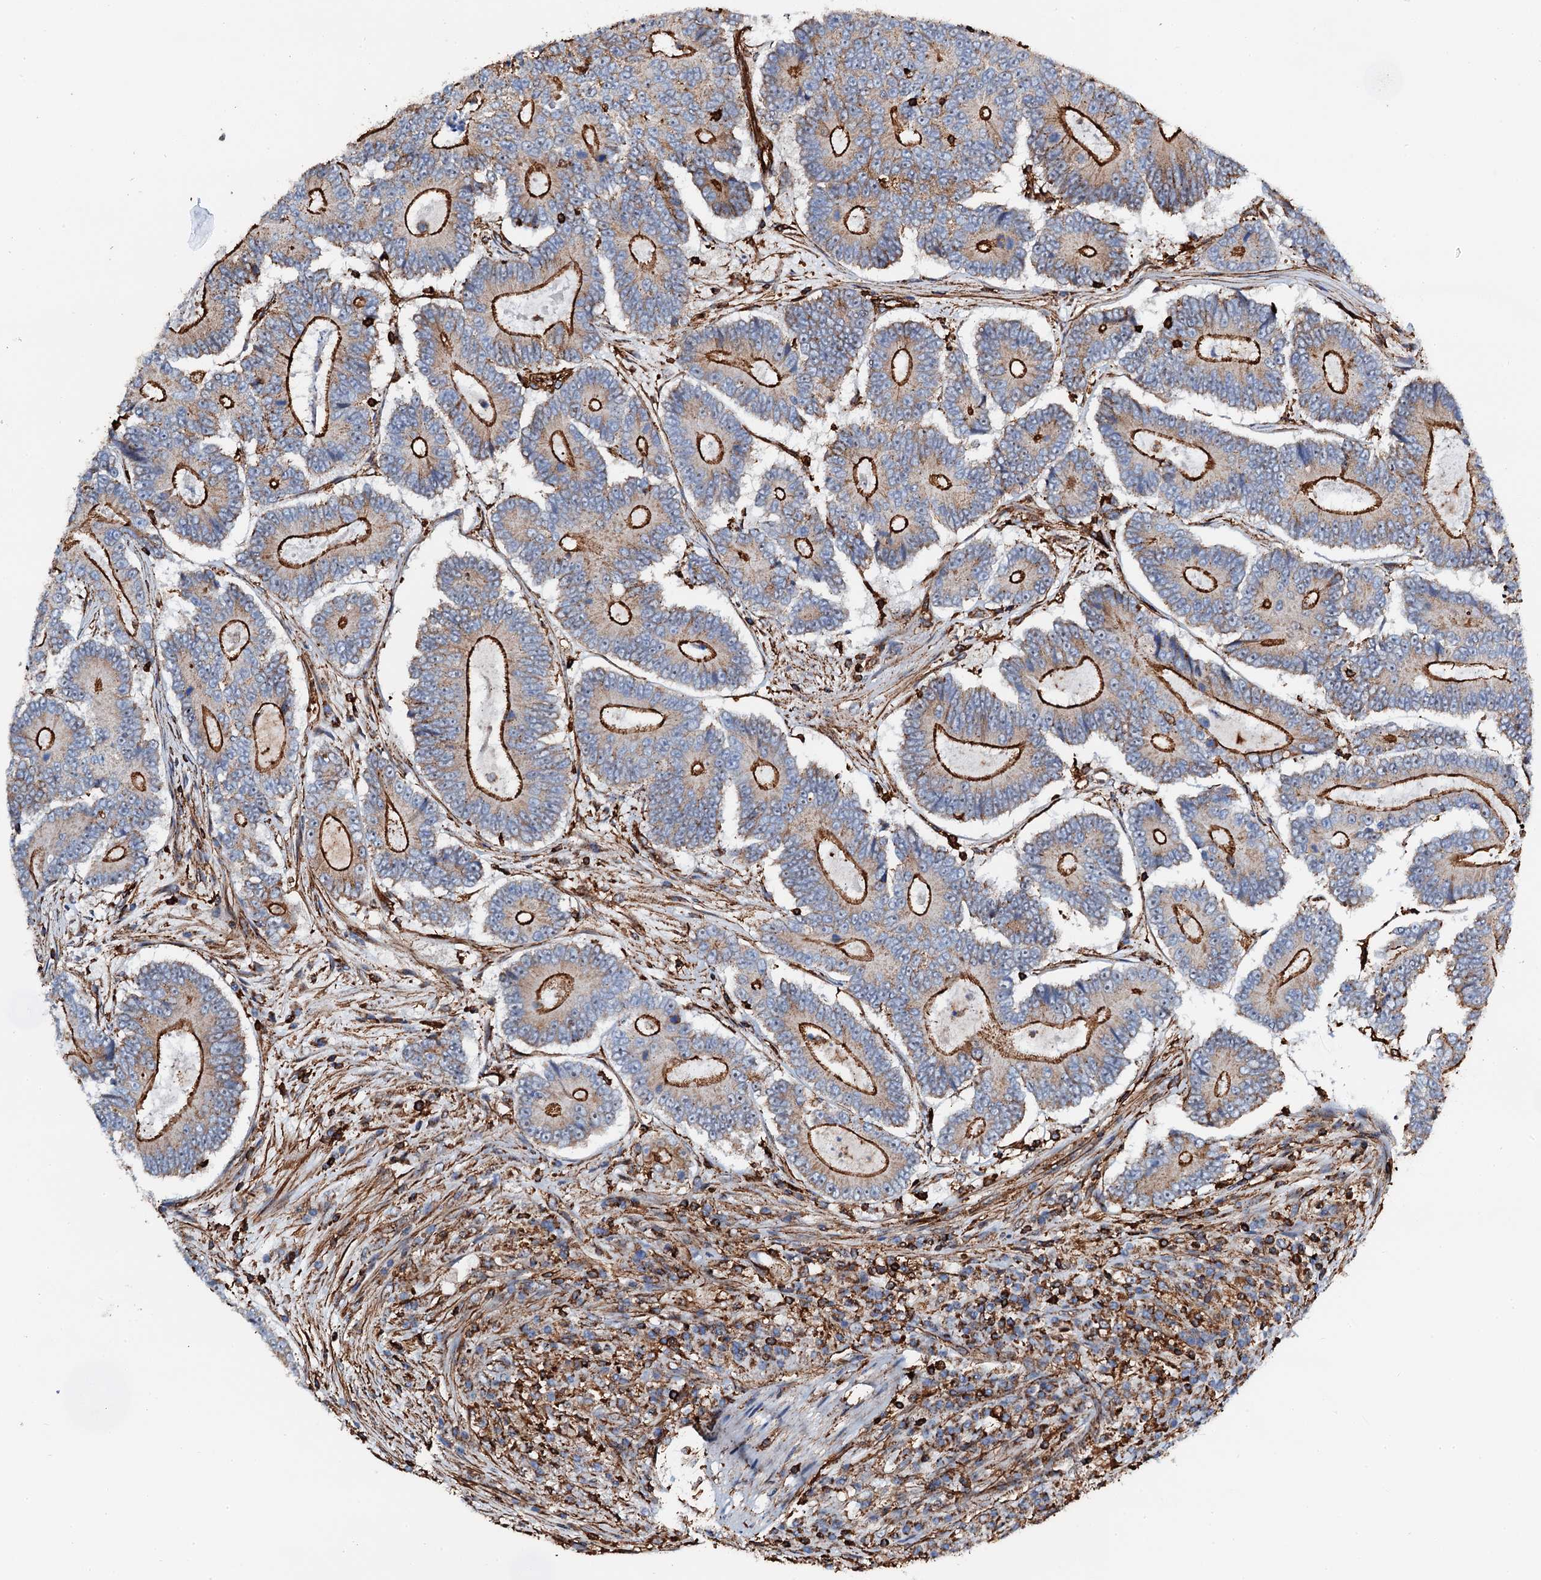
{"staining": {"intensity": "strong", "quantity": ">75%", "location": "cytoplasmic/membranous"}, "tissue": "colorectal cancer", "cell_type": "Tumor cells", "image_type": "cancer", "snomed": [{"axis": "morphology", "description": "Adenocarcinoma, NOS"}, {"axis": "topography", "description": "Colon"}], "caption": "Protein positivity by IHC reveals strong cytoplasmic/membranous expression in approximately >75% of tumor cells in adenocarcinoma (colorectal).", "gene": "INTS10", "patient": {"sex": "male", "age": 83}}